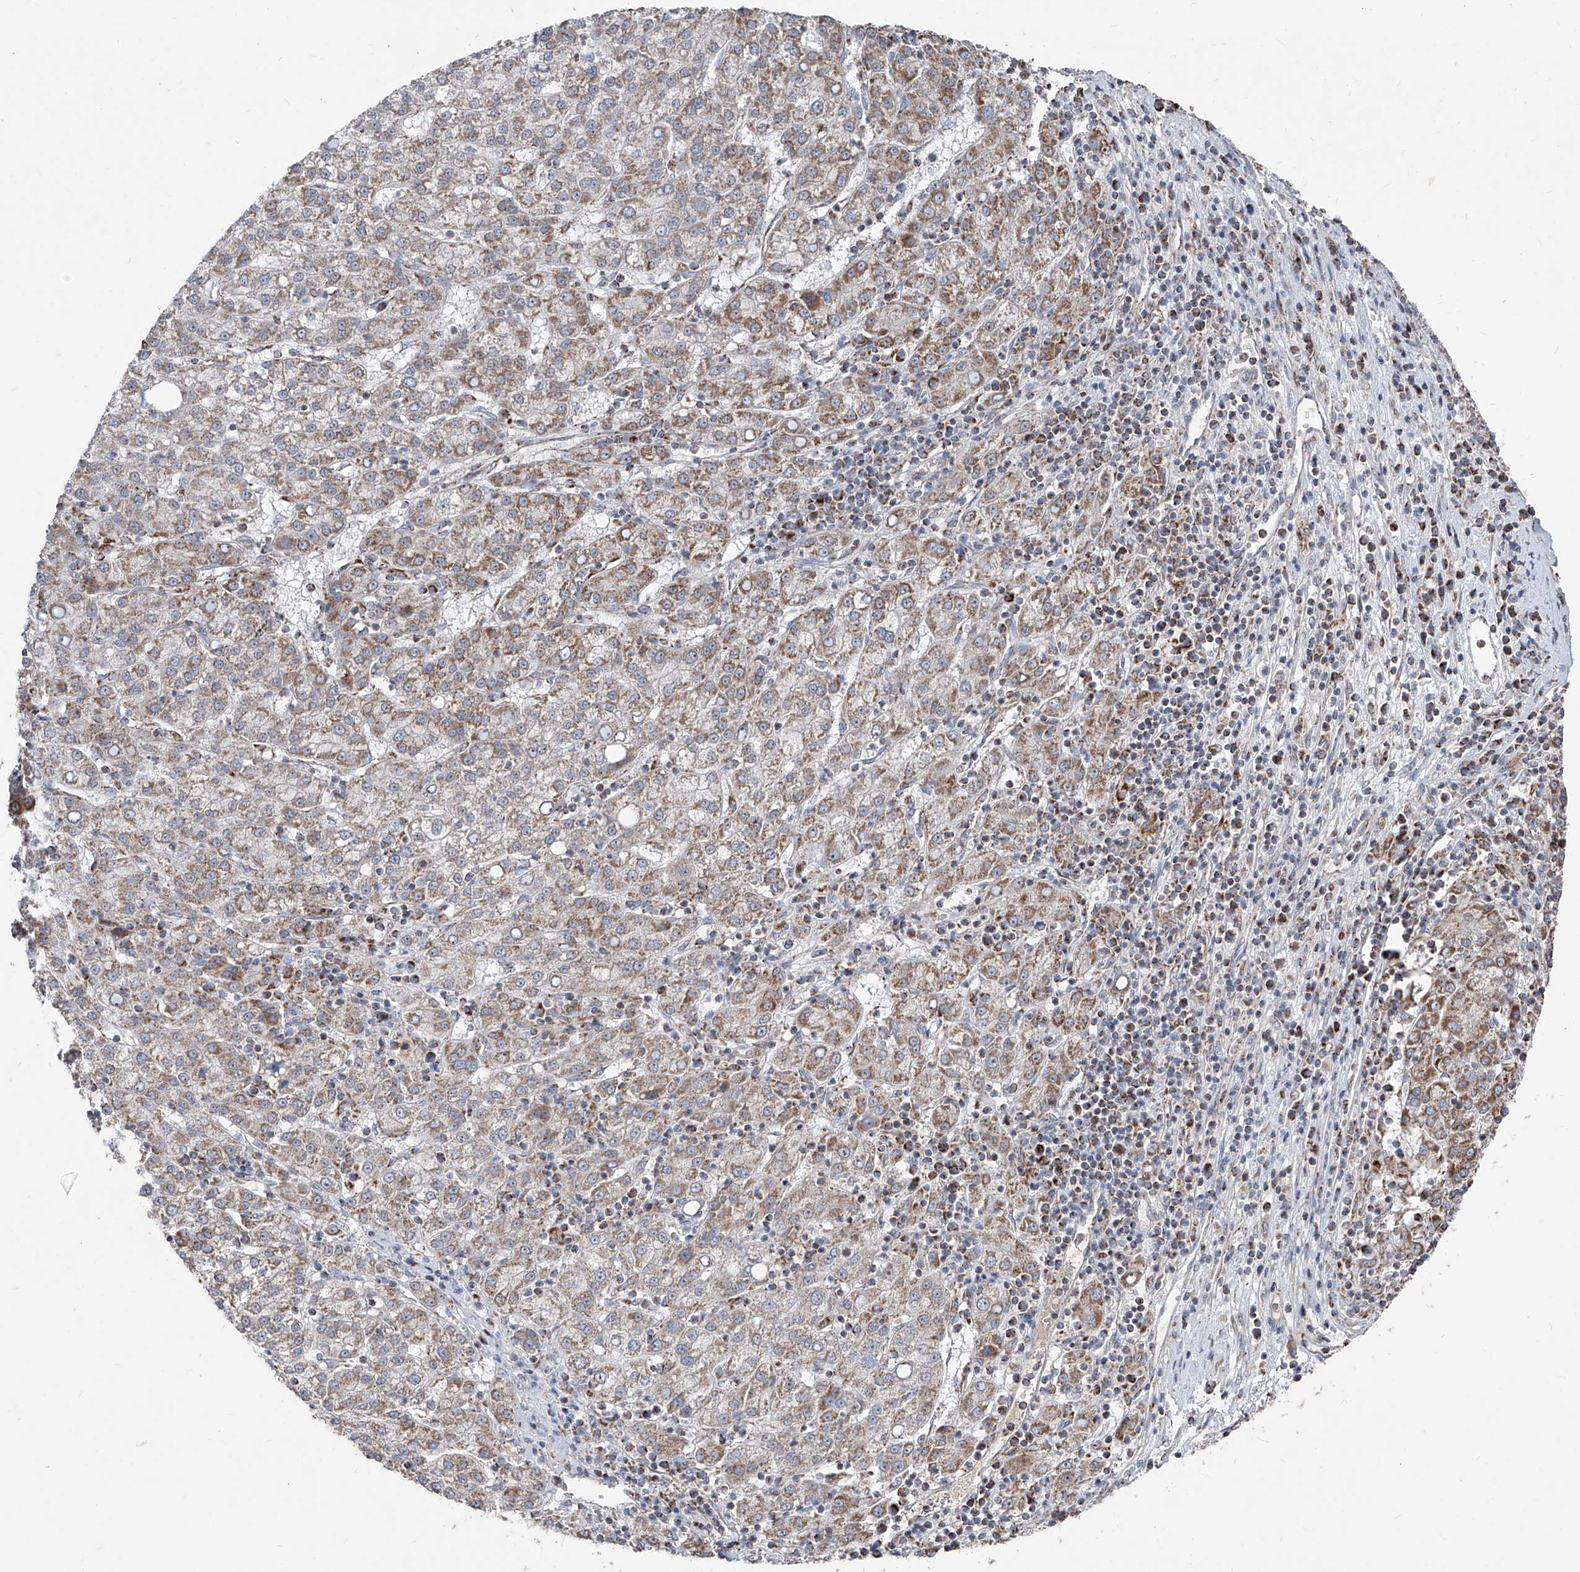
{"staining": {"intensity": "moderate", "quantity": "25%-75%", "location": "cytoplasmic/membranous"}, "tissue": "liver cancer", "cell_type": "Tumor cells", "image_type": "cancer", "snomed": [{"axis": "morphology", "description": "Carcinoma, Hepatocellular, NOS"}, {"axis": "topography", "description": "Liver"}], "caption": "An image showing moderate cytoplasmic/membranous positivity in approximately 25%-75% of tumor cells in liver hepatocellular carcinoma, as visualized by brown immunohistochemical staining.", "gene": "NDUFB3", "patient": {"sex": "female", "age": 58}}